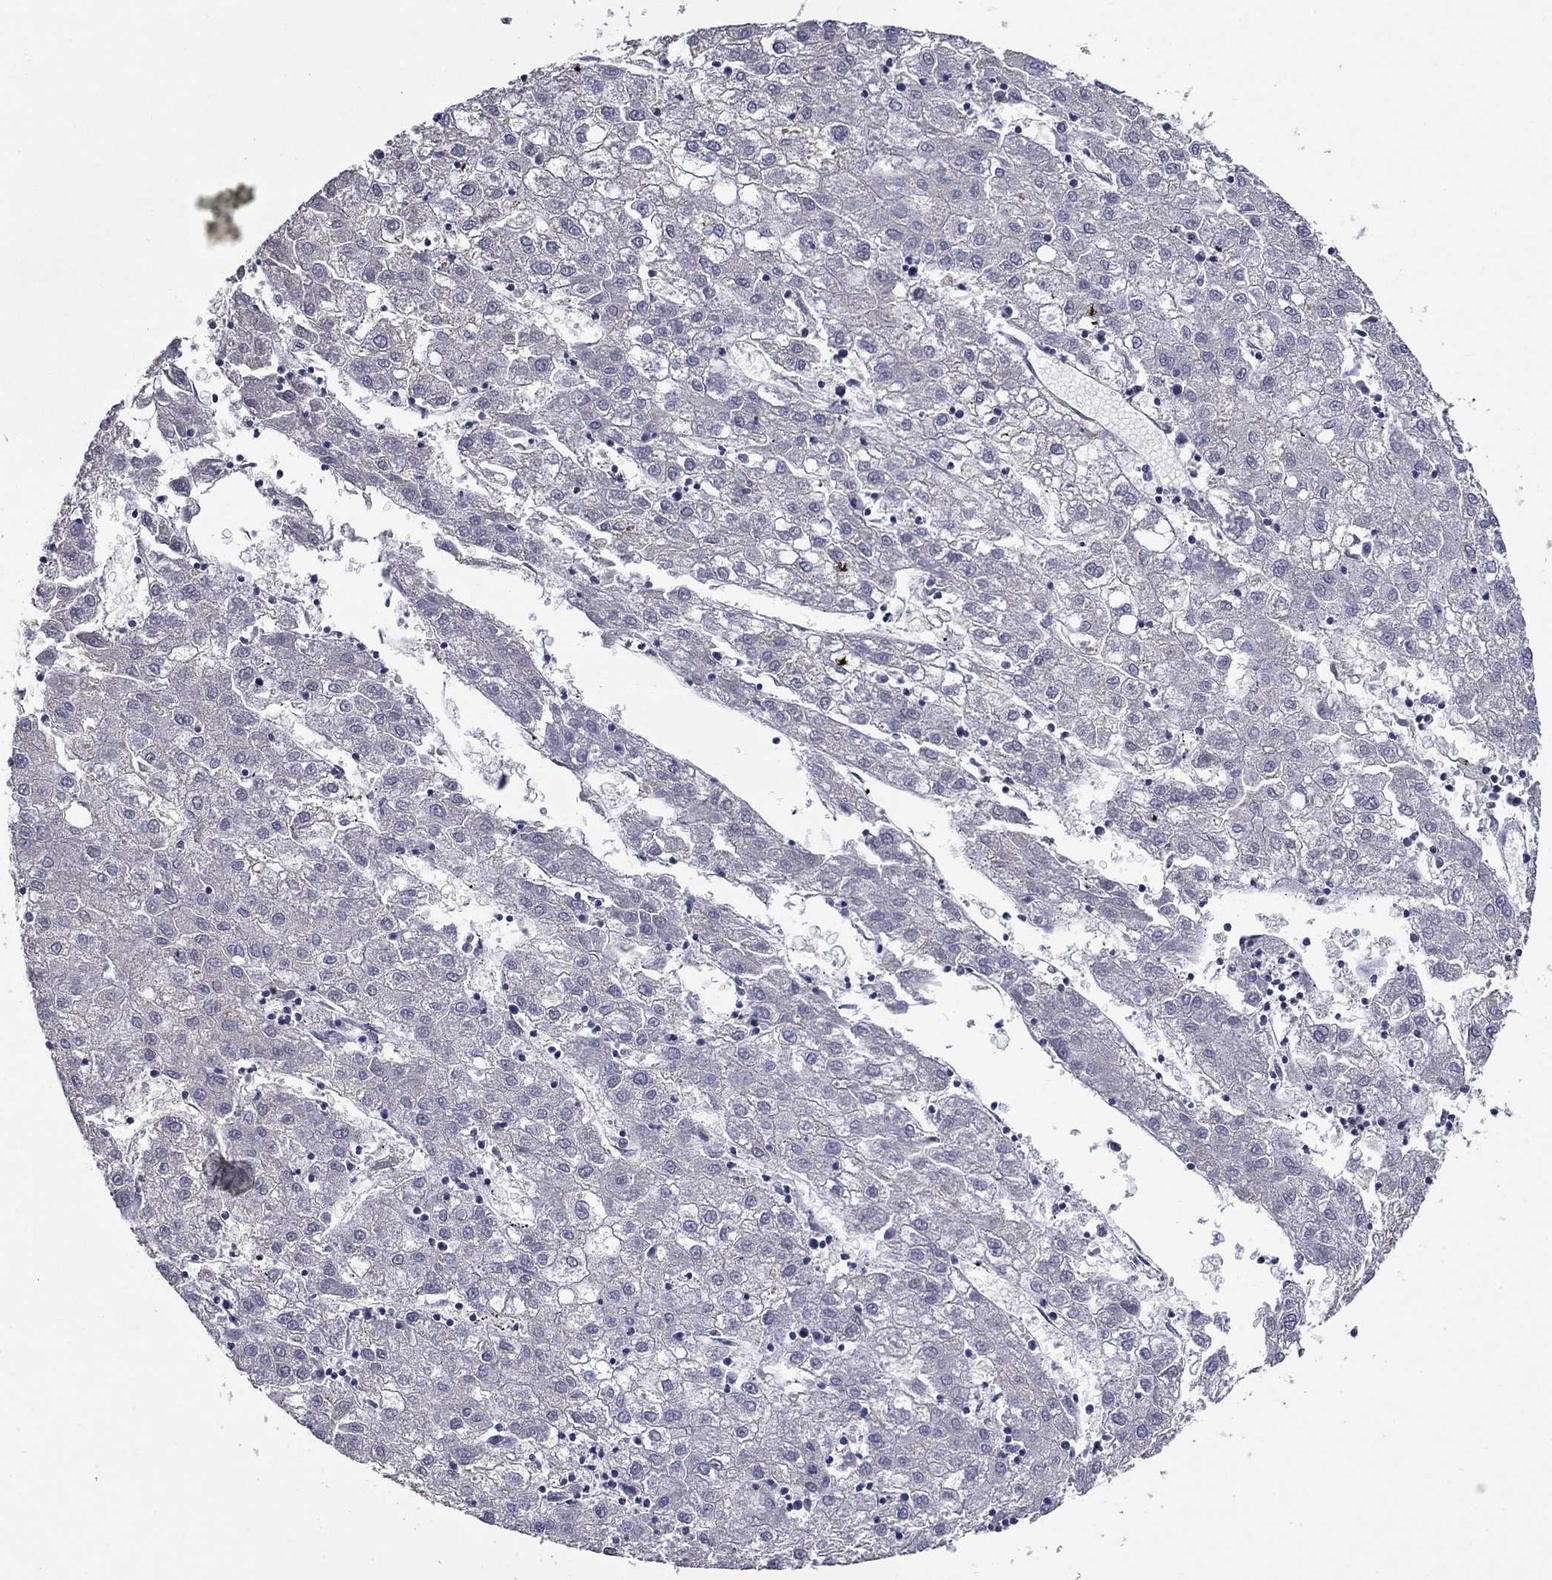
{"staining": {"intensity": "negative", "quantity": "none", "location": "none"}, "tissue": "liver cancer", "cell_type": "Tumor cells", "image_type": "cancer", "snomed": [{"axis": "morphology", "description": "Carcinoma, Hepatocellular, NOS"}, {"axis": "topography", "description": "Liver"}], "caption": "Immunohistochemistry (IHC) micrograph of liver cancer stained for a protein (brown), which demonstrates no expression in tumor cells.", "gene": "CFAP119", "patient": {"sex": "male", "age": 72}}